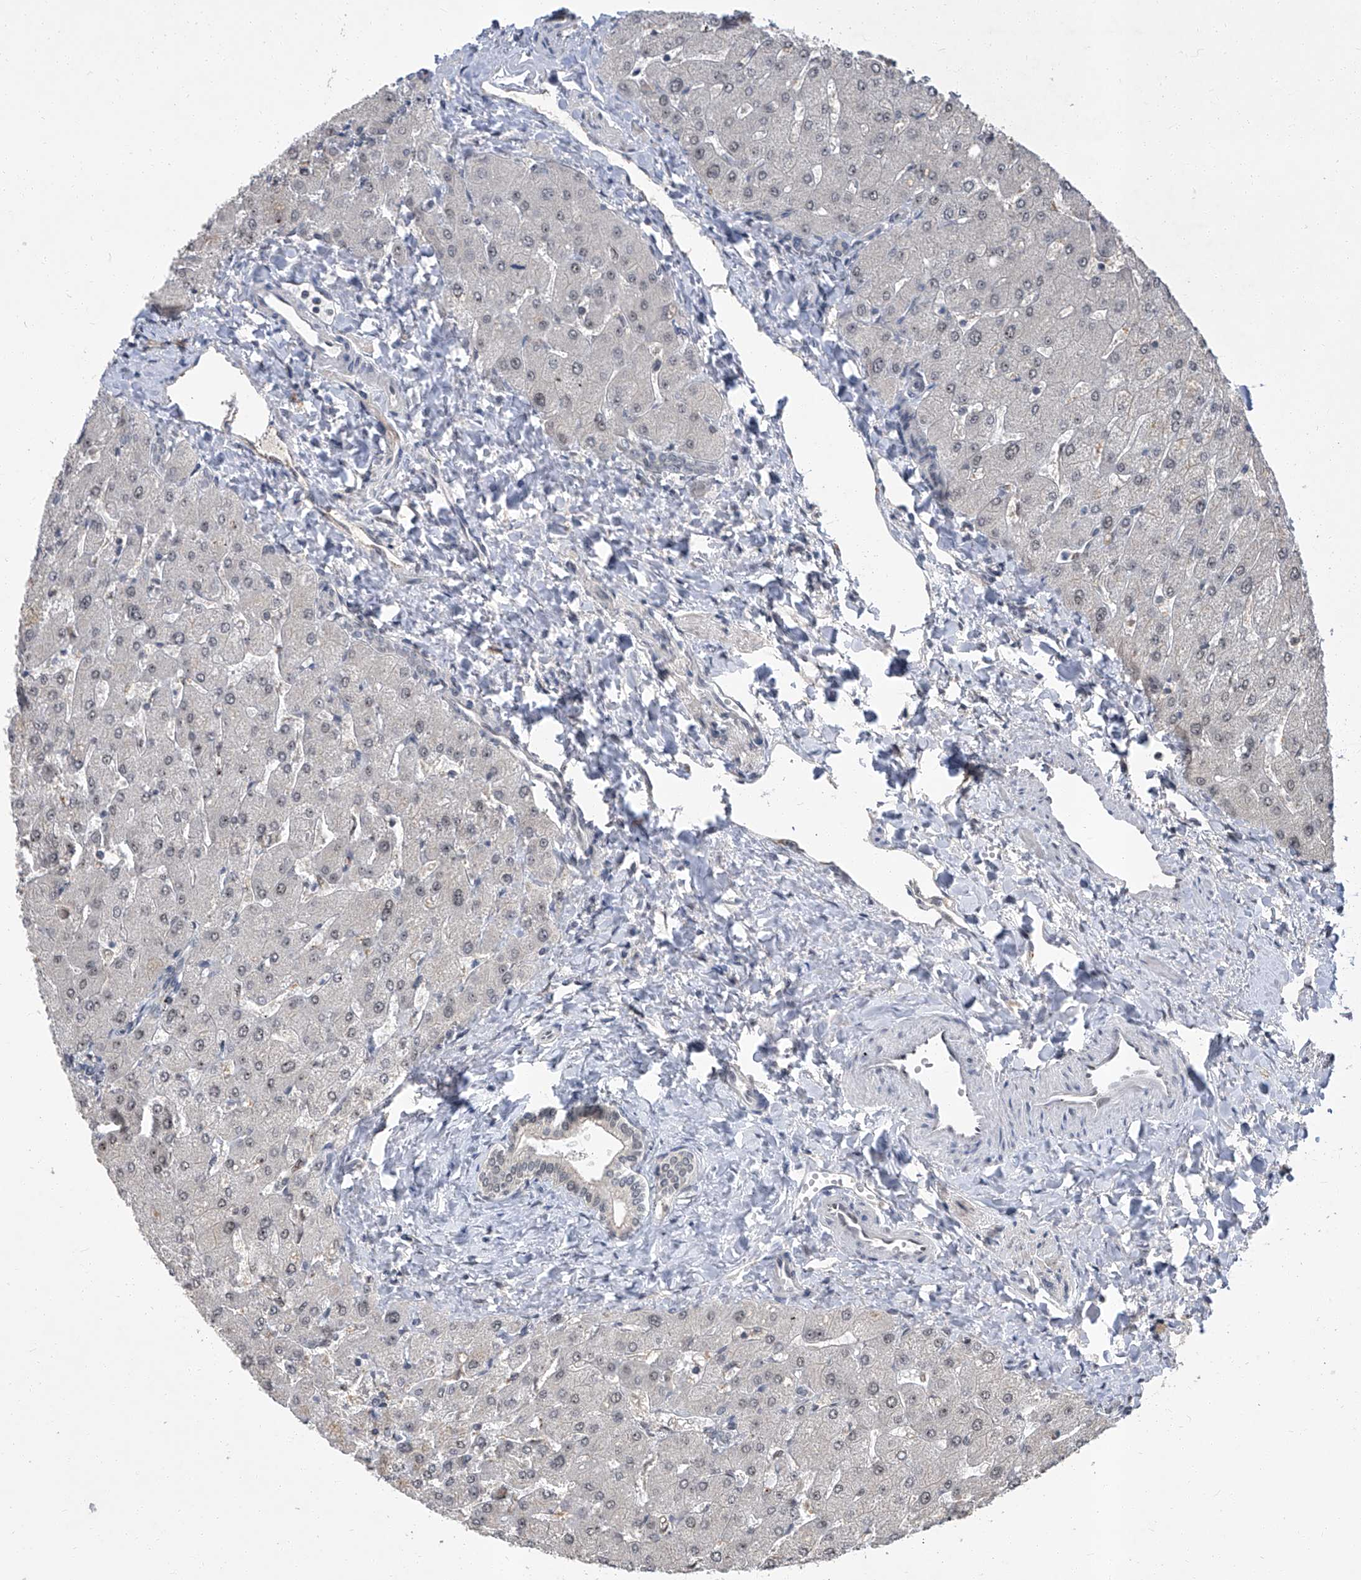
{"staining": {"intensity": "negative", "quantity": "none", "location": "none"}, "tissue": "liver", "cell_type": "Cholangiocytes", "image_type": "normal", "snomed": [{"axis": "morphology", "description": "Normal tissue, NOS"}, {"axis": "topography", "description": "Liver"}], "caption": "Cholangiocytes are negative for brown protein staining in benign liver. (DAB IHC visualized using brightfield microscopy, high magnification).", "gene": "CMTR1", "patient": {"sex": "male", "age": 55}}